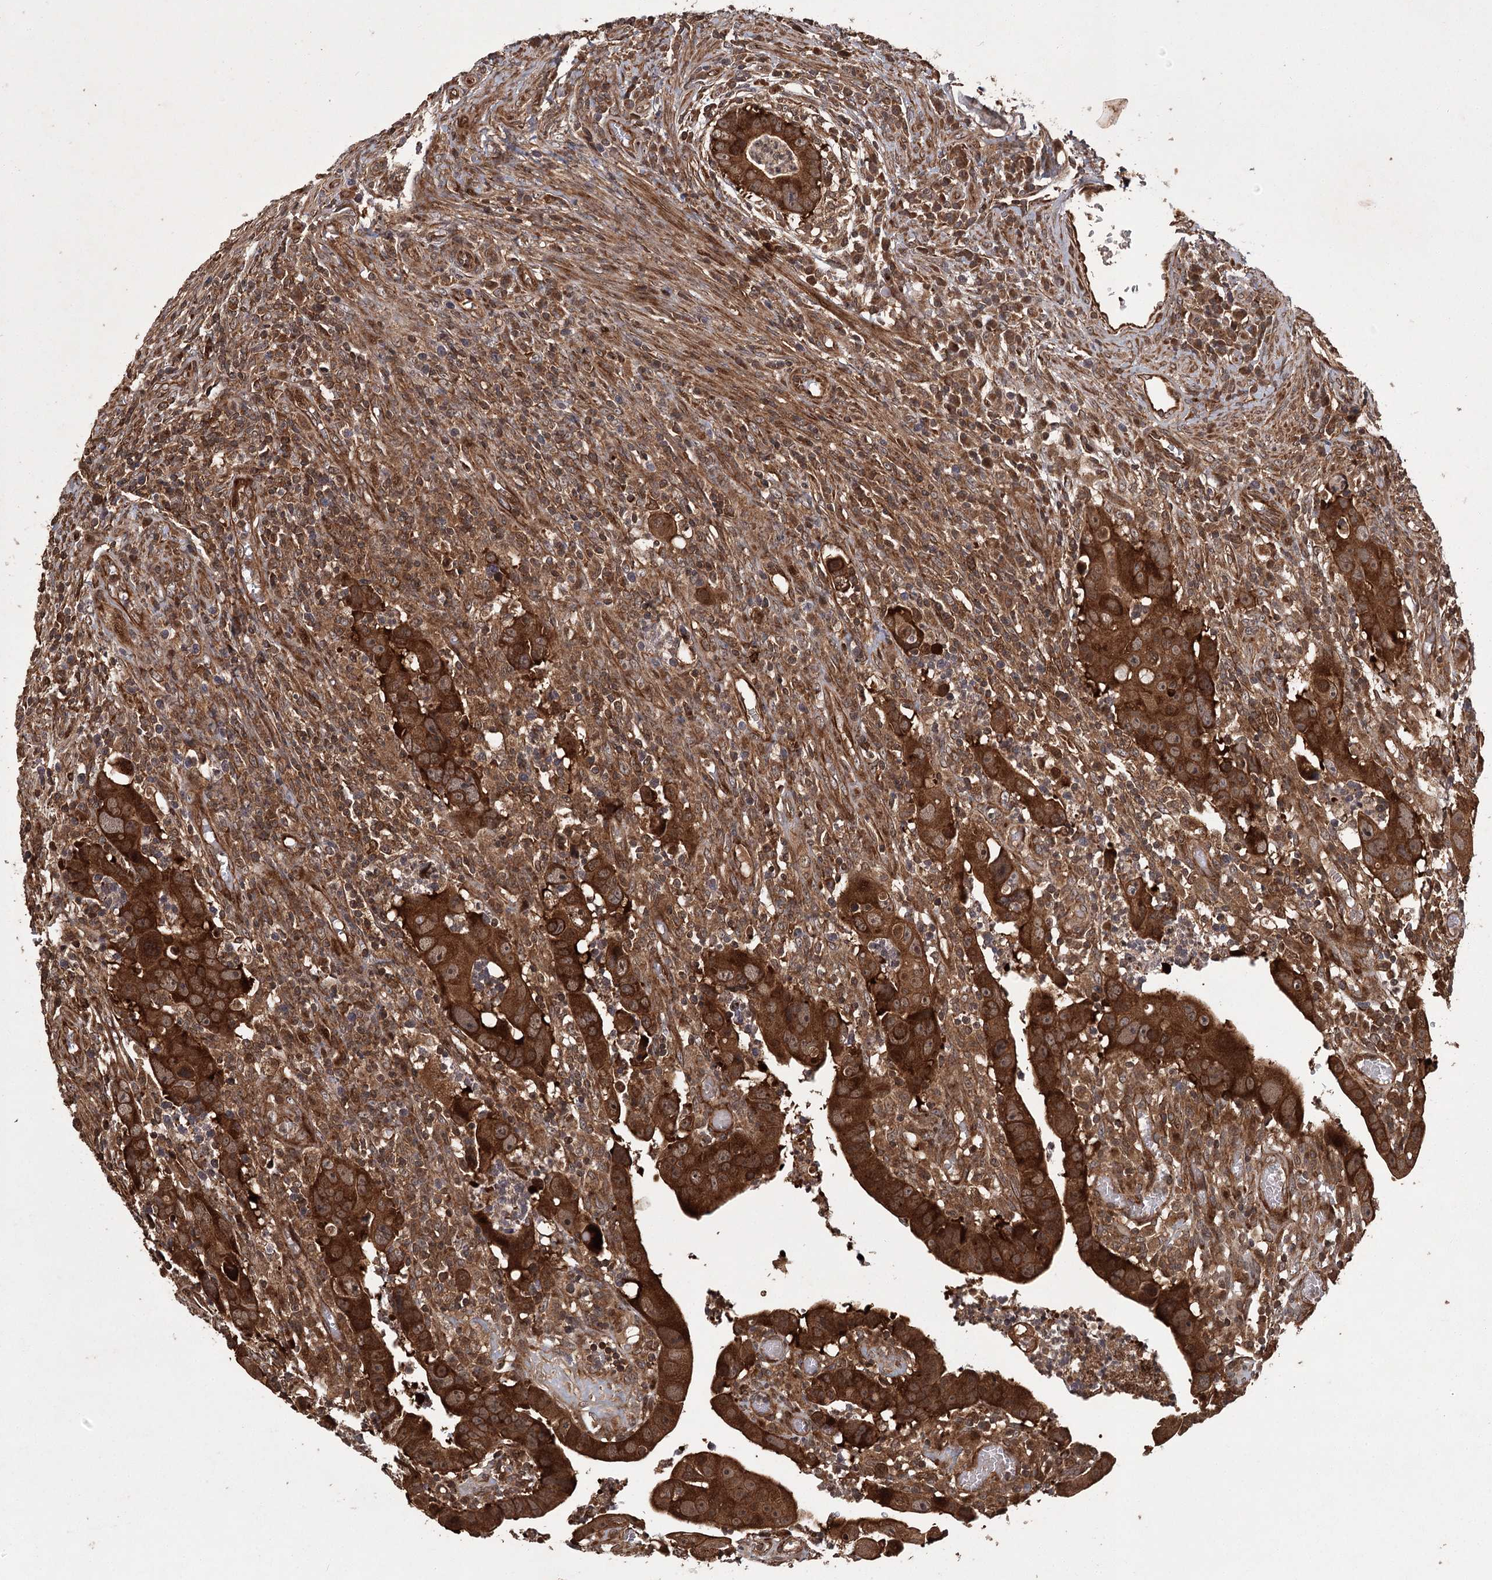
{"staining": {"intensity": "strong", "quantity": ">75%", "location": "cytoplasmic/membranous"}, "tissue": "colorectal cancer", "cell_type": "Tumor cells", "image_type": "cancer", "snomed": [{"axis": "morphology", "description": "Normal tissue, NOS"}, {"axis": "morphology", "description": "Adenocarcinoma, NOS"}, {"axis": "topography", "description": "Rectum"}], "caption": "Human colorectal cancer (adenocarcinoma) stained for a protein (brown) exhibits strong cytoplasmic/membranous positive staining in approximately >75% of tumor cells.", "gene": "RPAP3", "patient": {"sex": "female", "age": 65}}